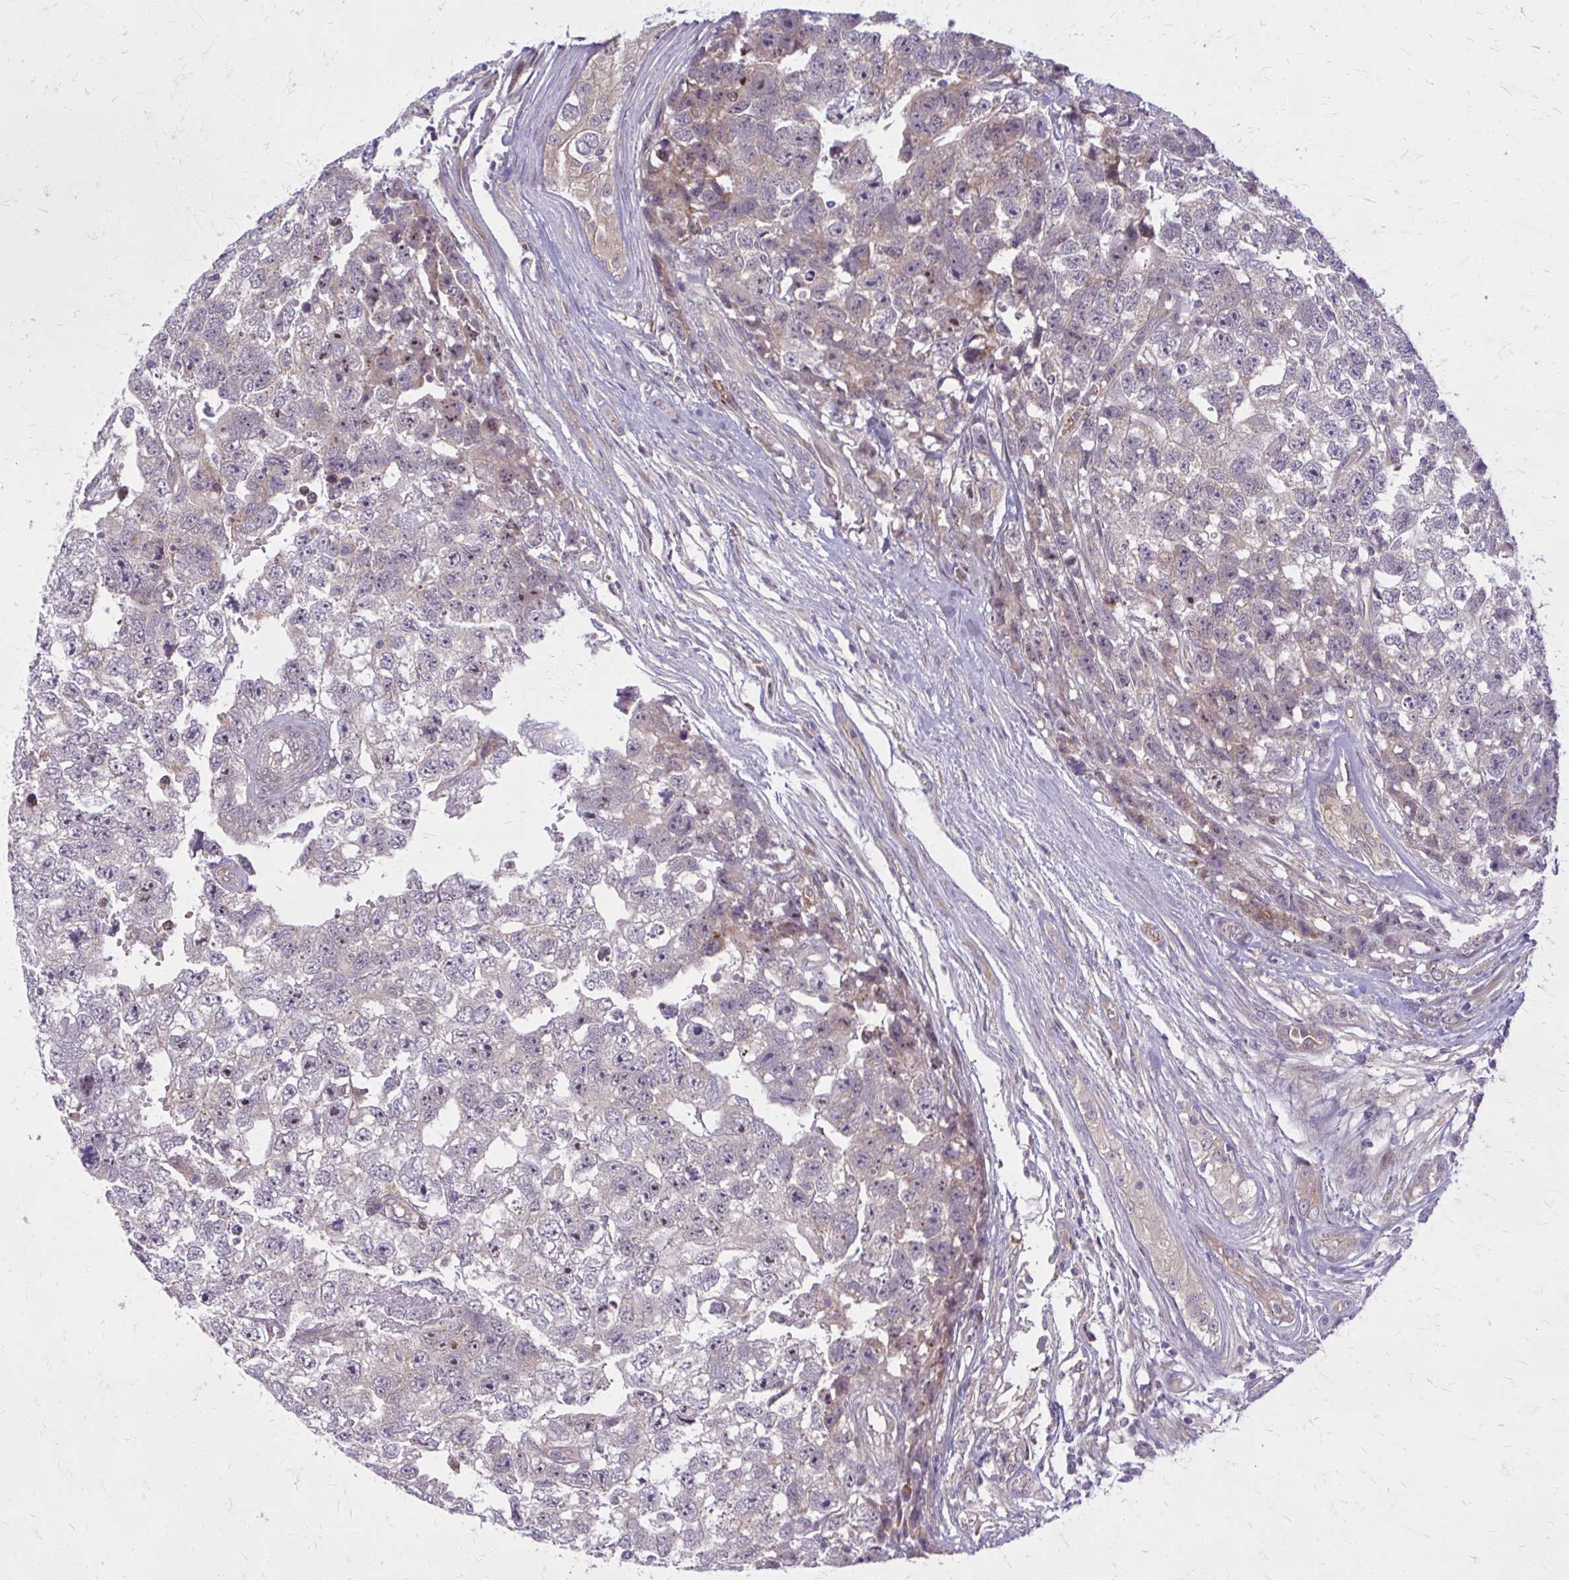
{"staining": {"intensity": "weak", "quantity": "25%-75%", "location": "nuclear"}, "tissue": "testis cancer", "cell_type": "Tumor cells", "image_type": "cancer", "snomed": [{"axis": "morphology", "description": "Carcinoma, Embryonal, NOS"}, {"axis": "topography", "description": "Testis"}], "caption": "DAB immunohistochemical staining of human embryonal carcinoma (testis) displays weak nuclear protein positivity in approximately 25%-75% of tumor cells.", "gene": "OXNAD1", "patient": {"sex": "male", "age": 22}}